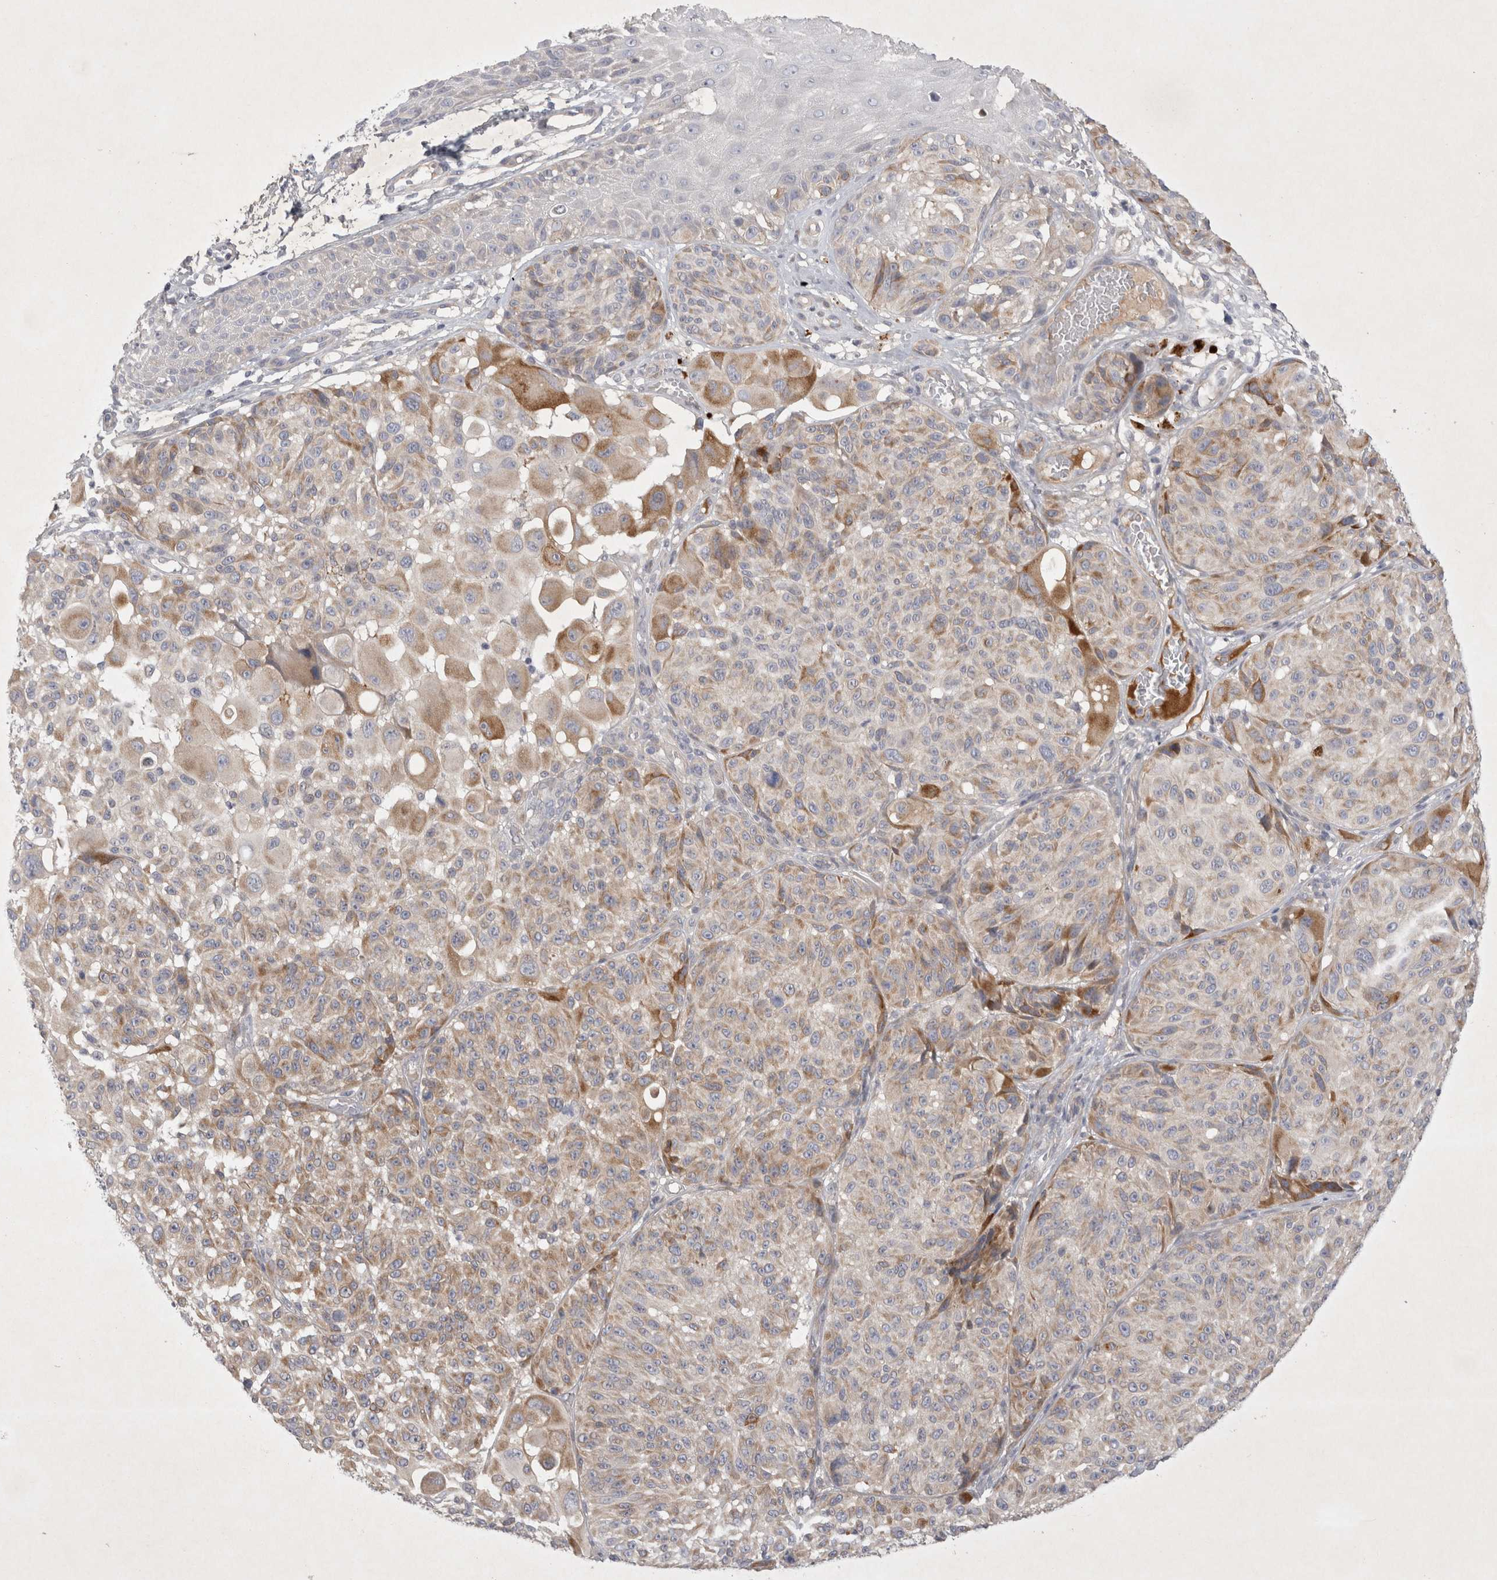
{"staining": {"intensity": "moderate", "quantity": "<25%", "location": "cytoplasmic/membranous"}, "tissue": "melanoma", "cell_type": "Tumor cells", "image_type": "cancer", "snomed": [{"axis": "morphology", "description": "Malignant melanoma, NOS"}, {"axis": "topography", "description": "Skin"}], "caption": "This is a photomicrograph of immunohistochemistry staining of melanoma, which shows moderate expression in the cytoplasmic/membranous of tumor cells.", "gene": "BZW2", "patient": {"sex": "male", "age": 83}}